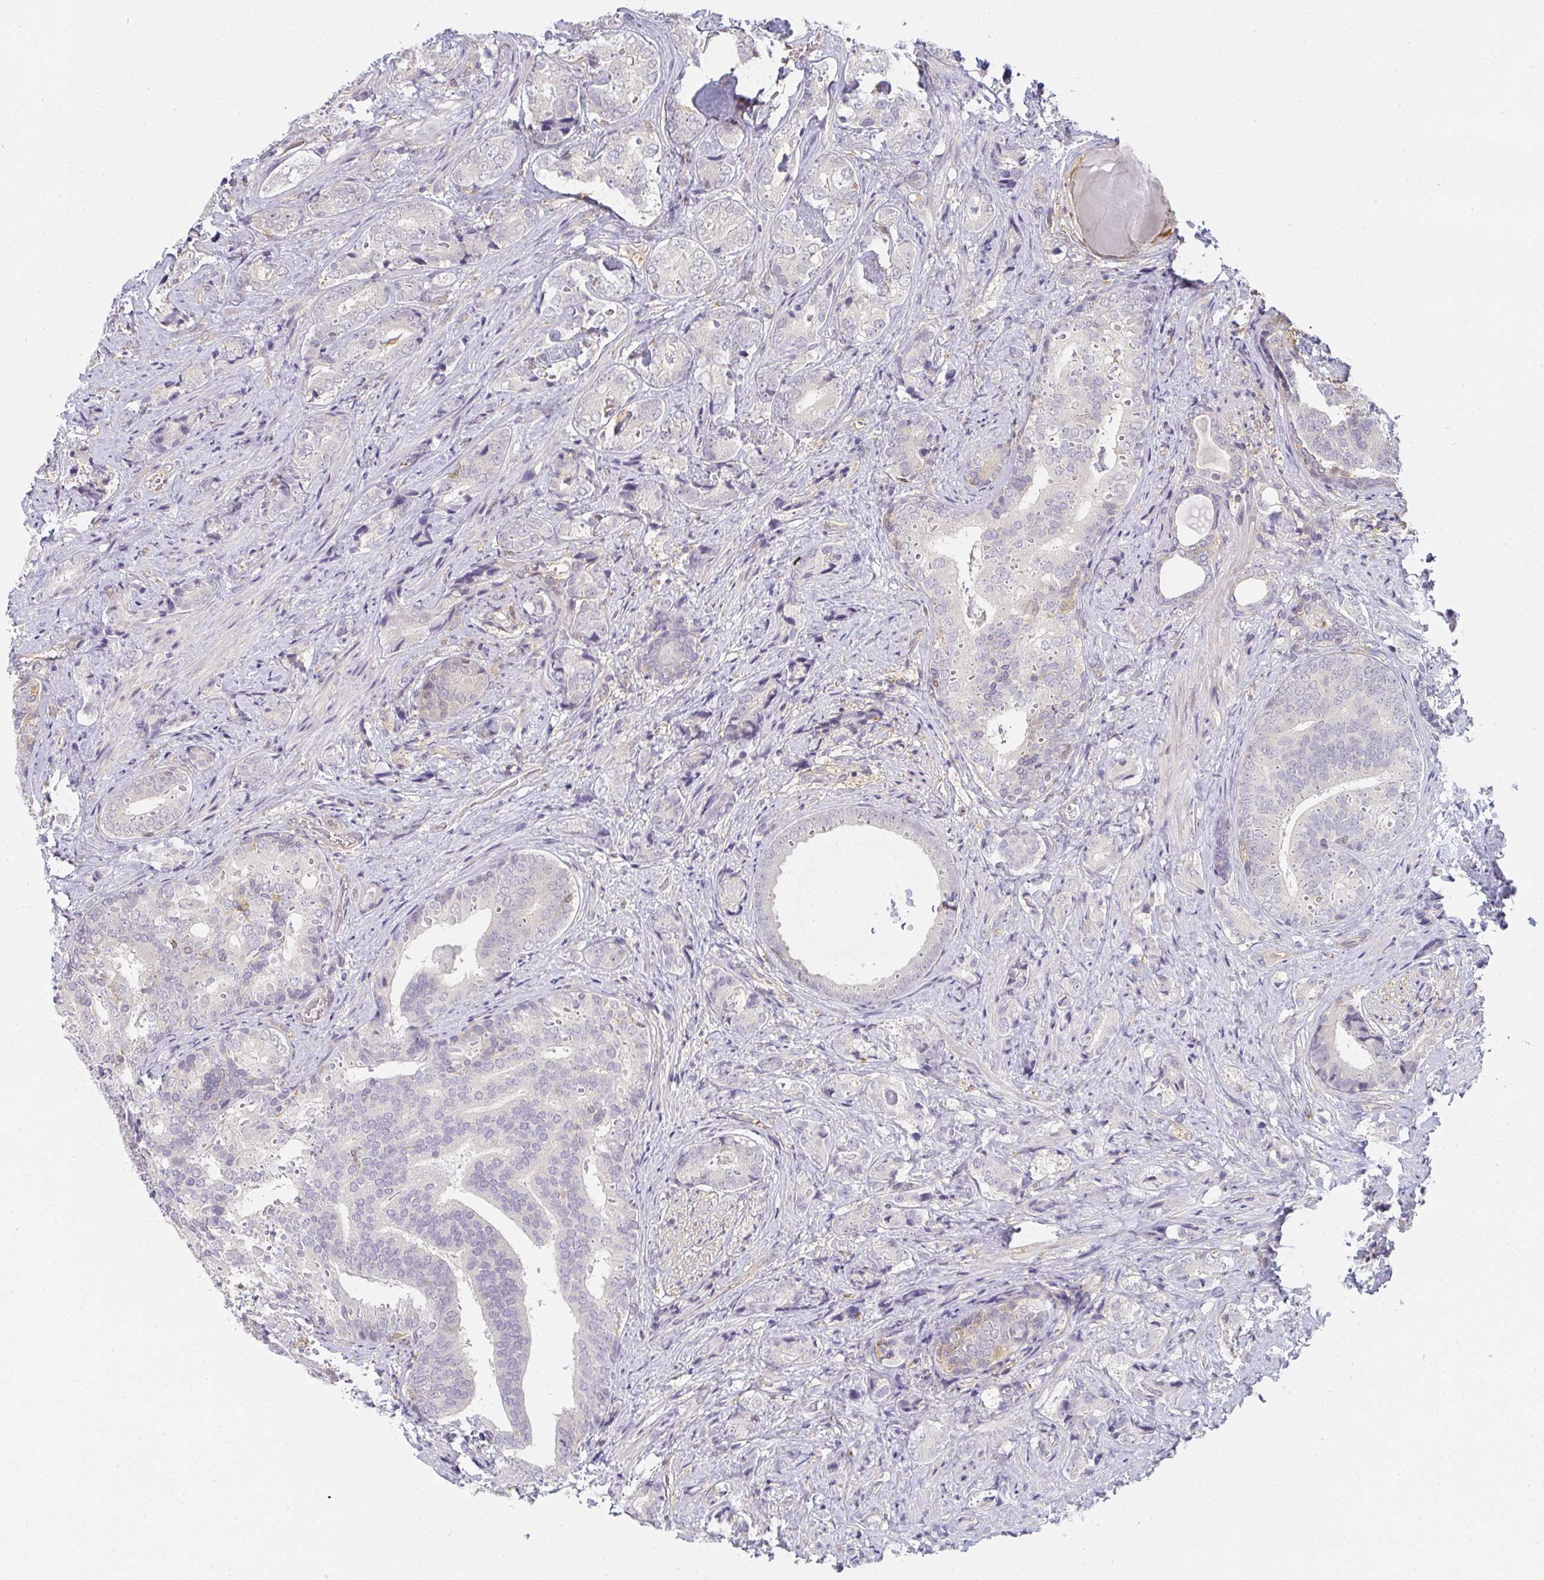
{"staining": {"intensity": "negative", "quantity": "none", "location": "none"}, "tissue": "prostate cancer", "cell_type": "Tumor cells", "image_type": "cancer", "snomed": [{"axis": "morphology", "description": "Adenocarcinoma, High grade"}, {"axis": "topography", "description": "Prostate"}], "caption": "Immunohistochemistry micrograph of neoplastic tissue: human prostate adenocarcinoma (high-grade) stained with DAB shows no significant protein expression in tumor cells.", "gene": "GSDMB", "patient": {"sex": "male", "age": 62}}